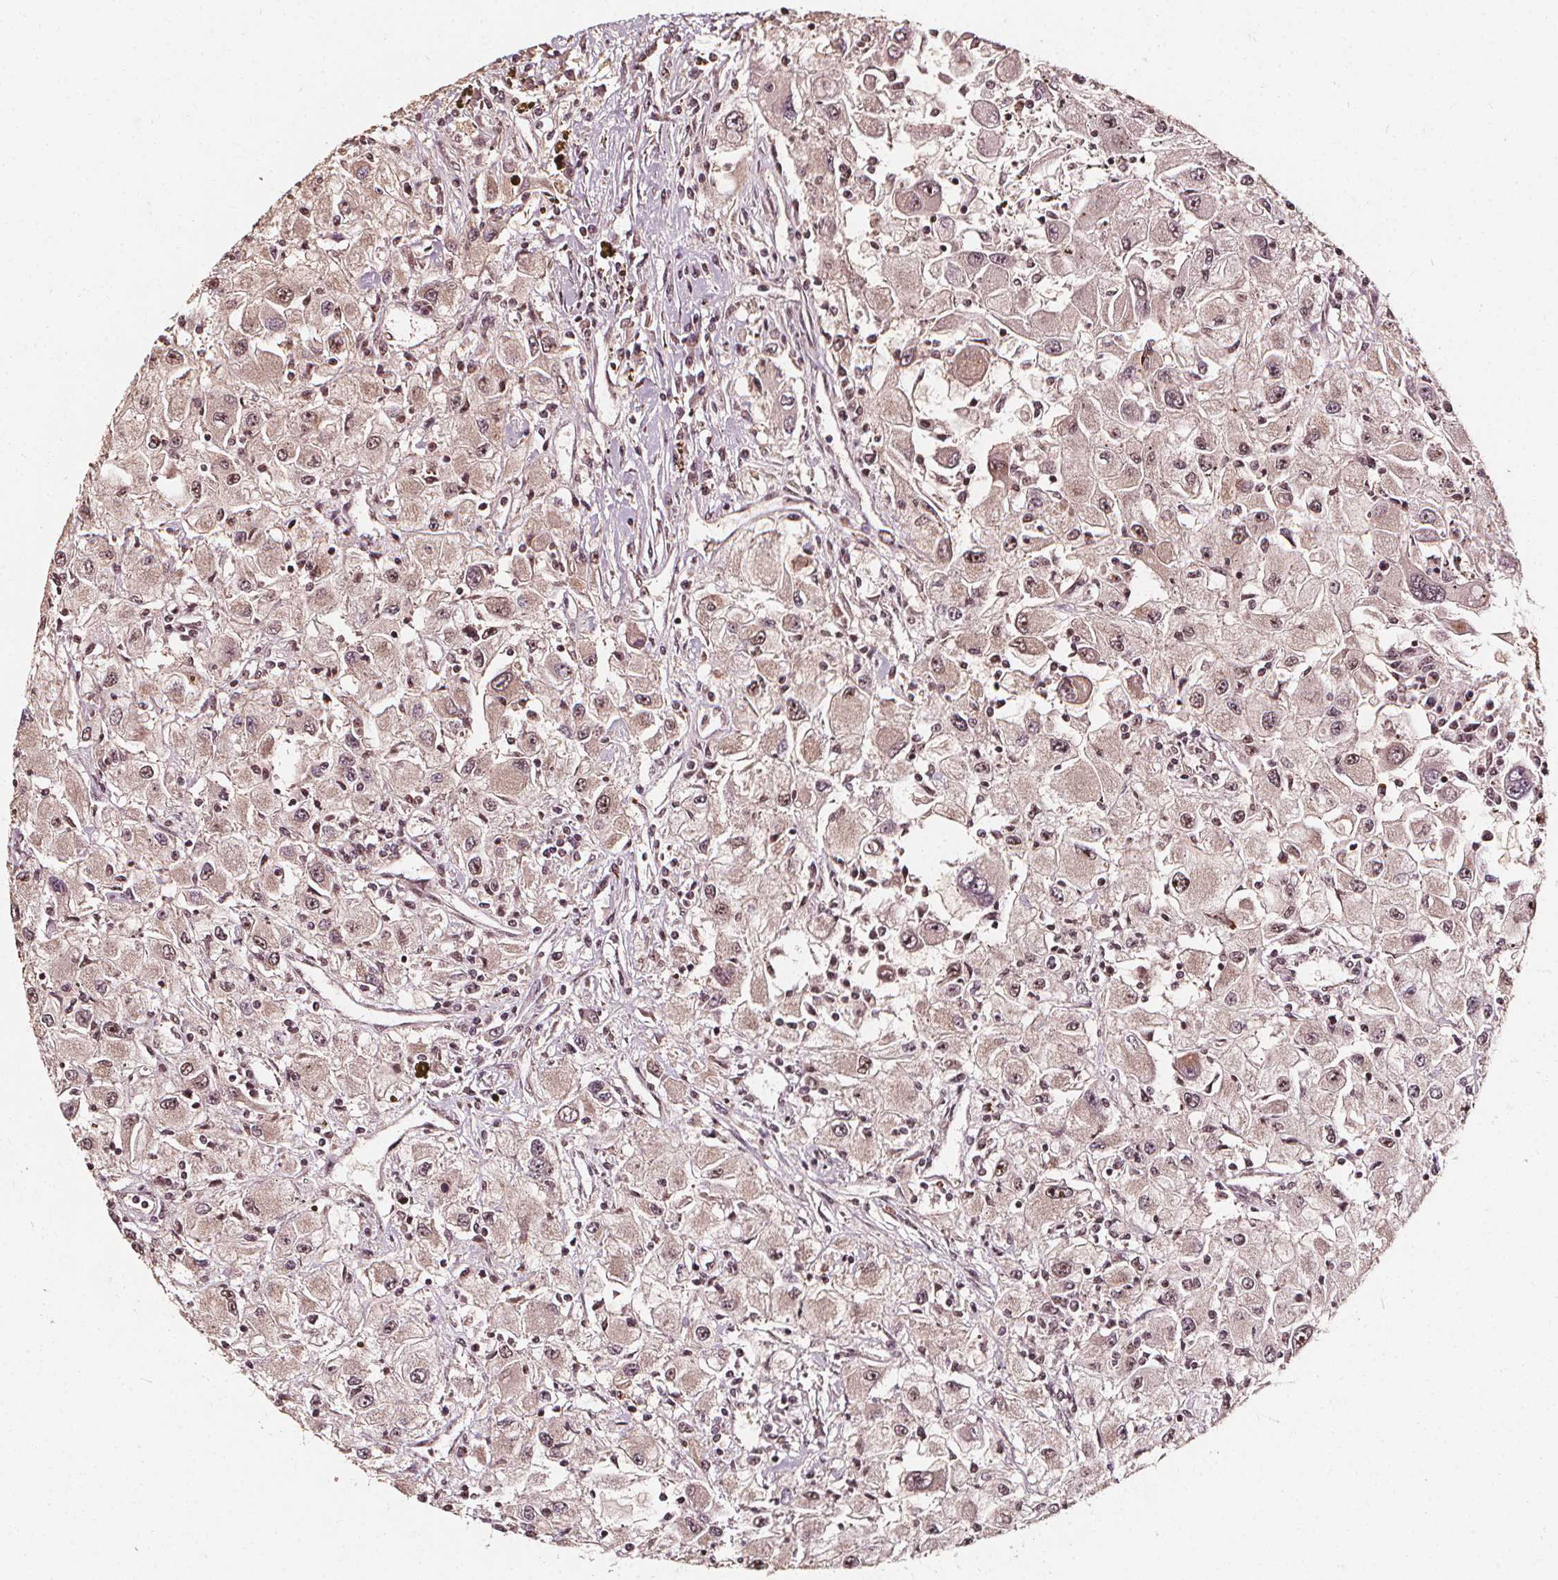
{"staining": {"intensity": "weak", "quantity": "25%-75%", "location": "nuclear"}, "tissue": "renal cancer", "cell_type": "Tumor cells", "image_type": "cancer", "snomed": [{"axis": "morphology", "description": "Adenocarcinoma, NOS"}, {"axis": "topography", "description": "Kidney"}], "caption": "Immunohistochemistry of renal adenocarcinoma shows low levels of weak nuclear positivity in approximately 25%-75% of tumor cells.", "gene": "EXOSC9", "patient": {"sex": "female", "age": 67}}